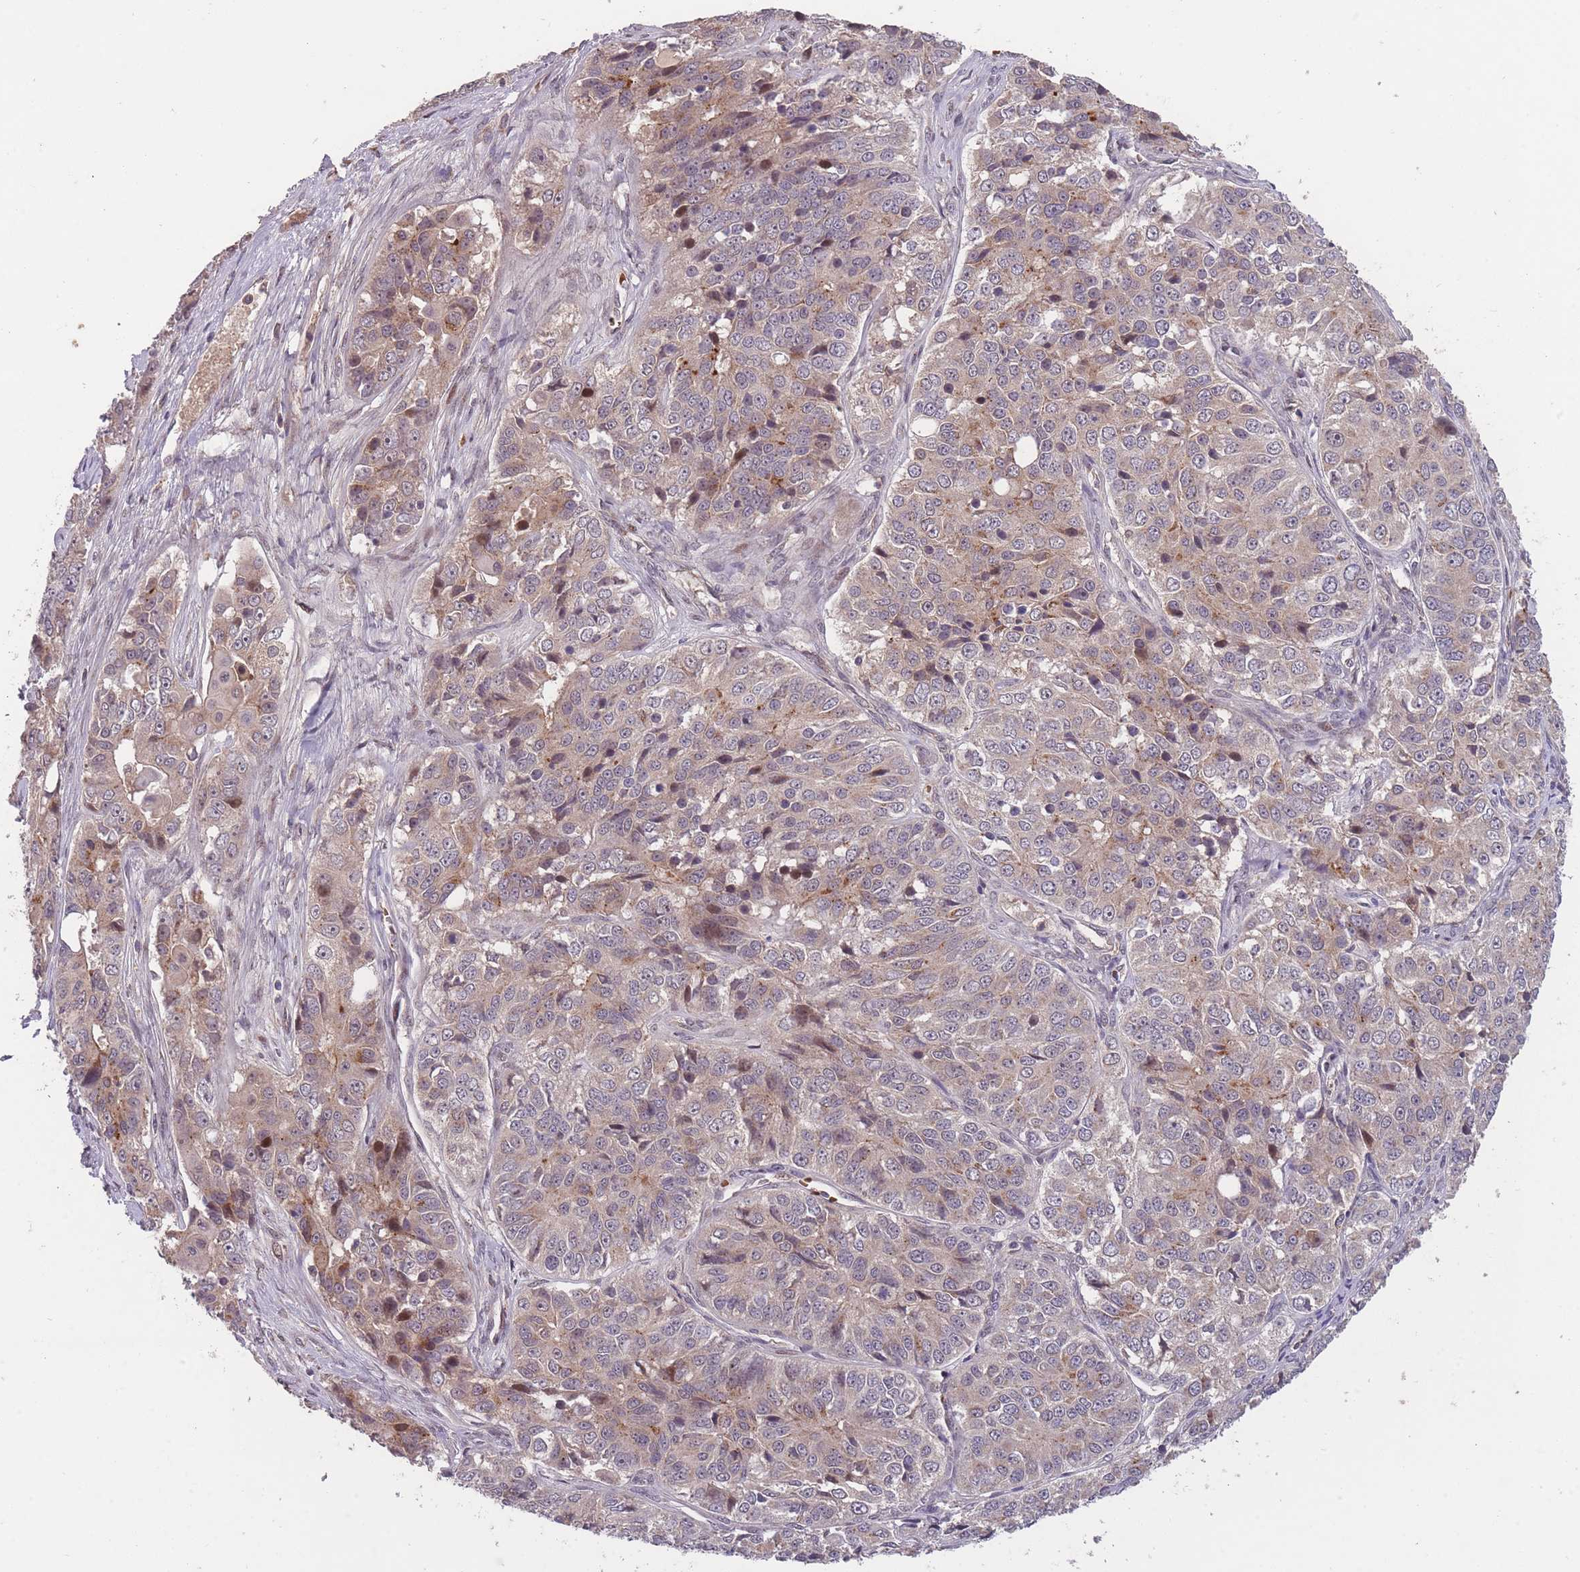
{"staining": {"intensity": "moderate", "quantity": "<25%", "location": "cytoplasmic/membranous,nuclear"}, "tissue": "ovarian cancer", "cell_type": "Tumor cells", "image_type": "cancer", "snomed": [{"axis": "morphology", "description": "Carcinoma, endometroid"}, {"axis": "topography", "description": "Ovary"}], "caption": "Ovarian endometroid carcinoma tissue displays moderate cytoplasmic/membranous and nuclear expression in approximately <25% of tumor cells", "gene": "SECTM1", "patient": {"sex": "female", "age": 51}}